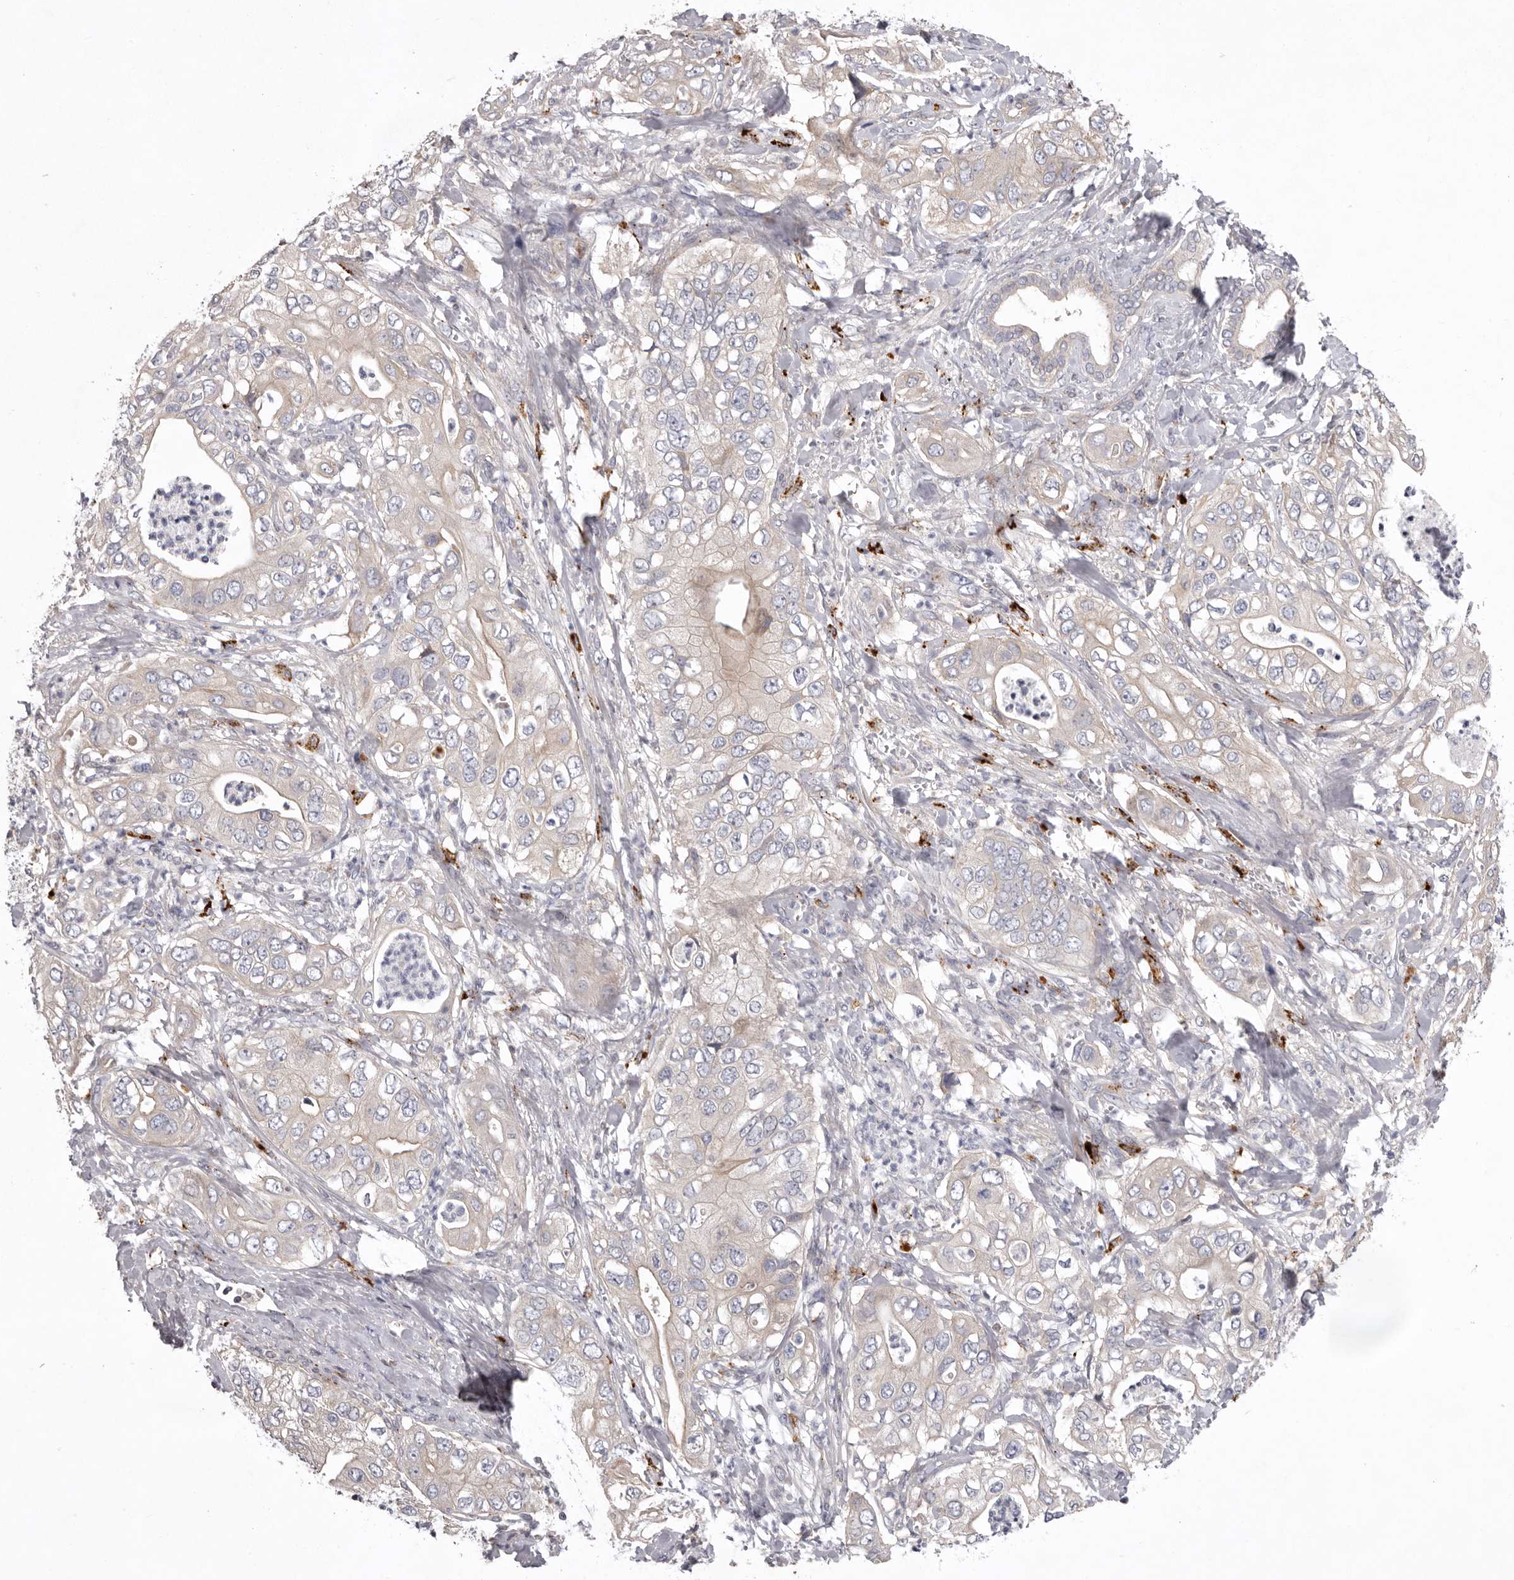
{"staining": {"intensity": "weak", "quantity": "<25%", "location": "cytoplasmic/membranous"}, "tissue": "pancreatic cancer", "cell_type": "Tumor cells", "image_type": "cancer", "snomed": [{"axis": "morphology", "description": "Adenocarcinoma, NOS"}, {"axis": "topography", "description": "Pancreas"}], "caption": "High power microscopy micrograph of an immunohistochemistry (IHC) image of pancreatic adenocarcinoma, revealing no significant positivity in tumor cells.", "gene": "WDR47", "patient": {"sex": "female", "age": 78}}